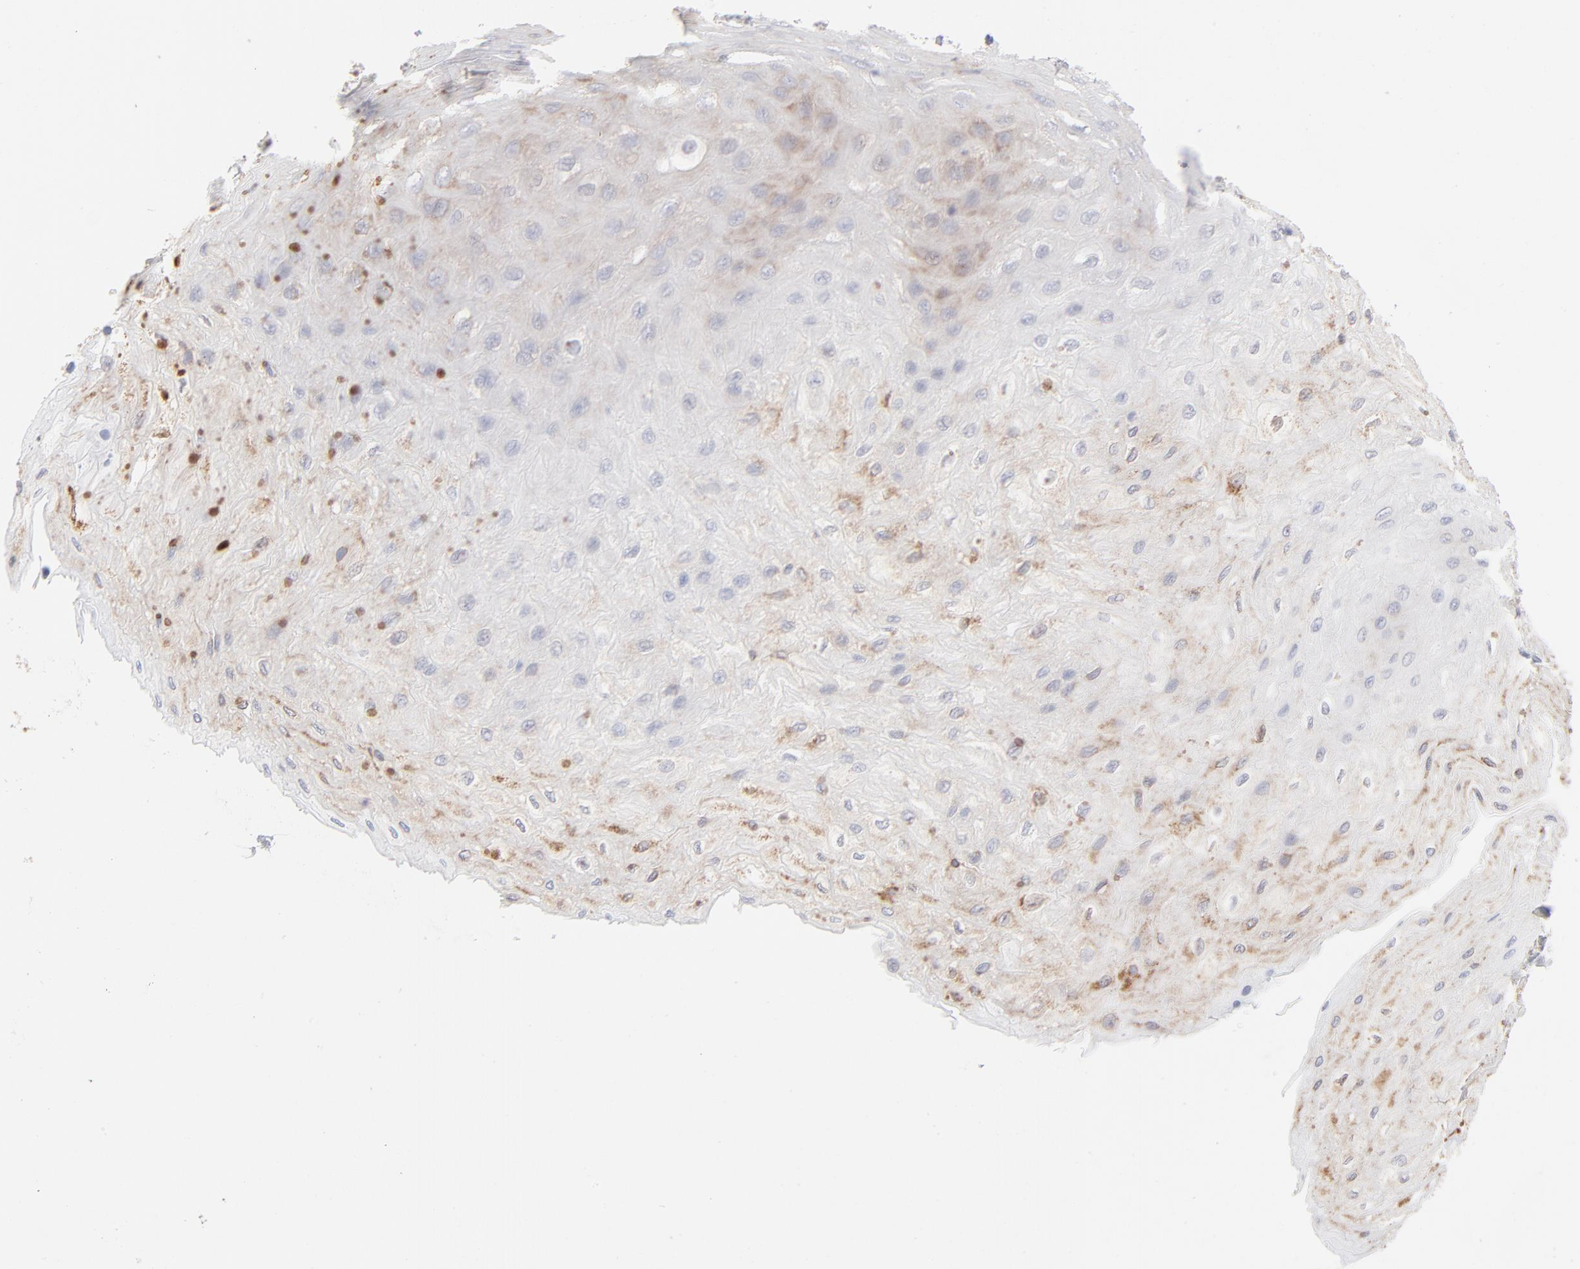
{"staining": {"intensity": "moderate", "quantity": ">75%", "location": "cytoplasmic/membranous"}, "tissue": "esophagus", "cell_type": "Squamous epithelial cells", "image_type": "normal", "snomed": [{"axis": "morphology", "description": "Normal tissue, NOS"}, {"axis": "topography", "description": "Esophagus"}], "caption": "Benign esophagus shows moderate cytoplasmic/membranous positivity in approximately >75% of squamous epithelial cells, visualized by immunohistochemistry. (DAB (3,3'-diaminobenzidine) IHC, brown staining for protein, blue staining for nuclei).", "gene": "RPS21", "patient": {"sex": "female", "age": 72}}